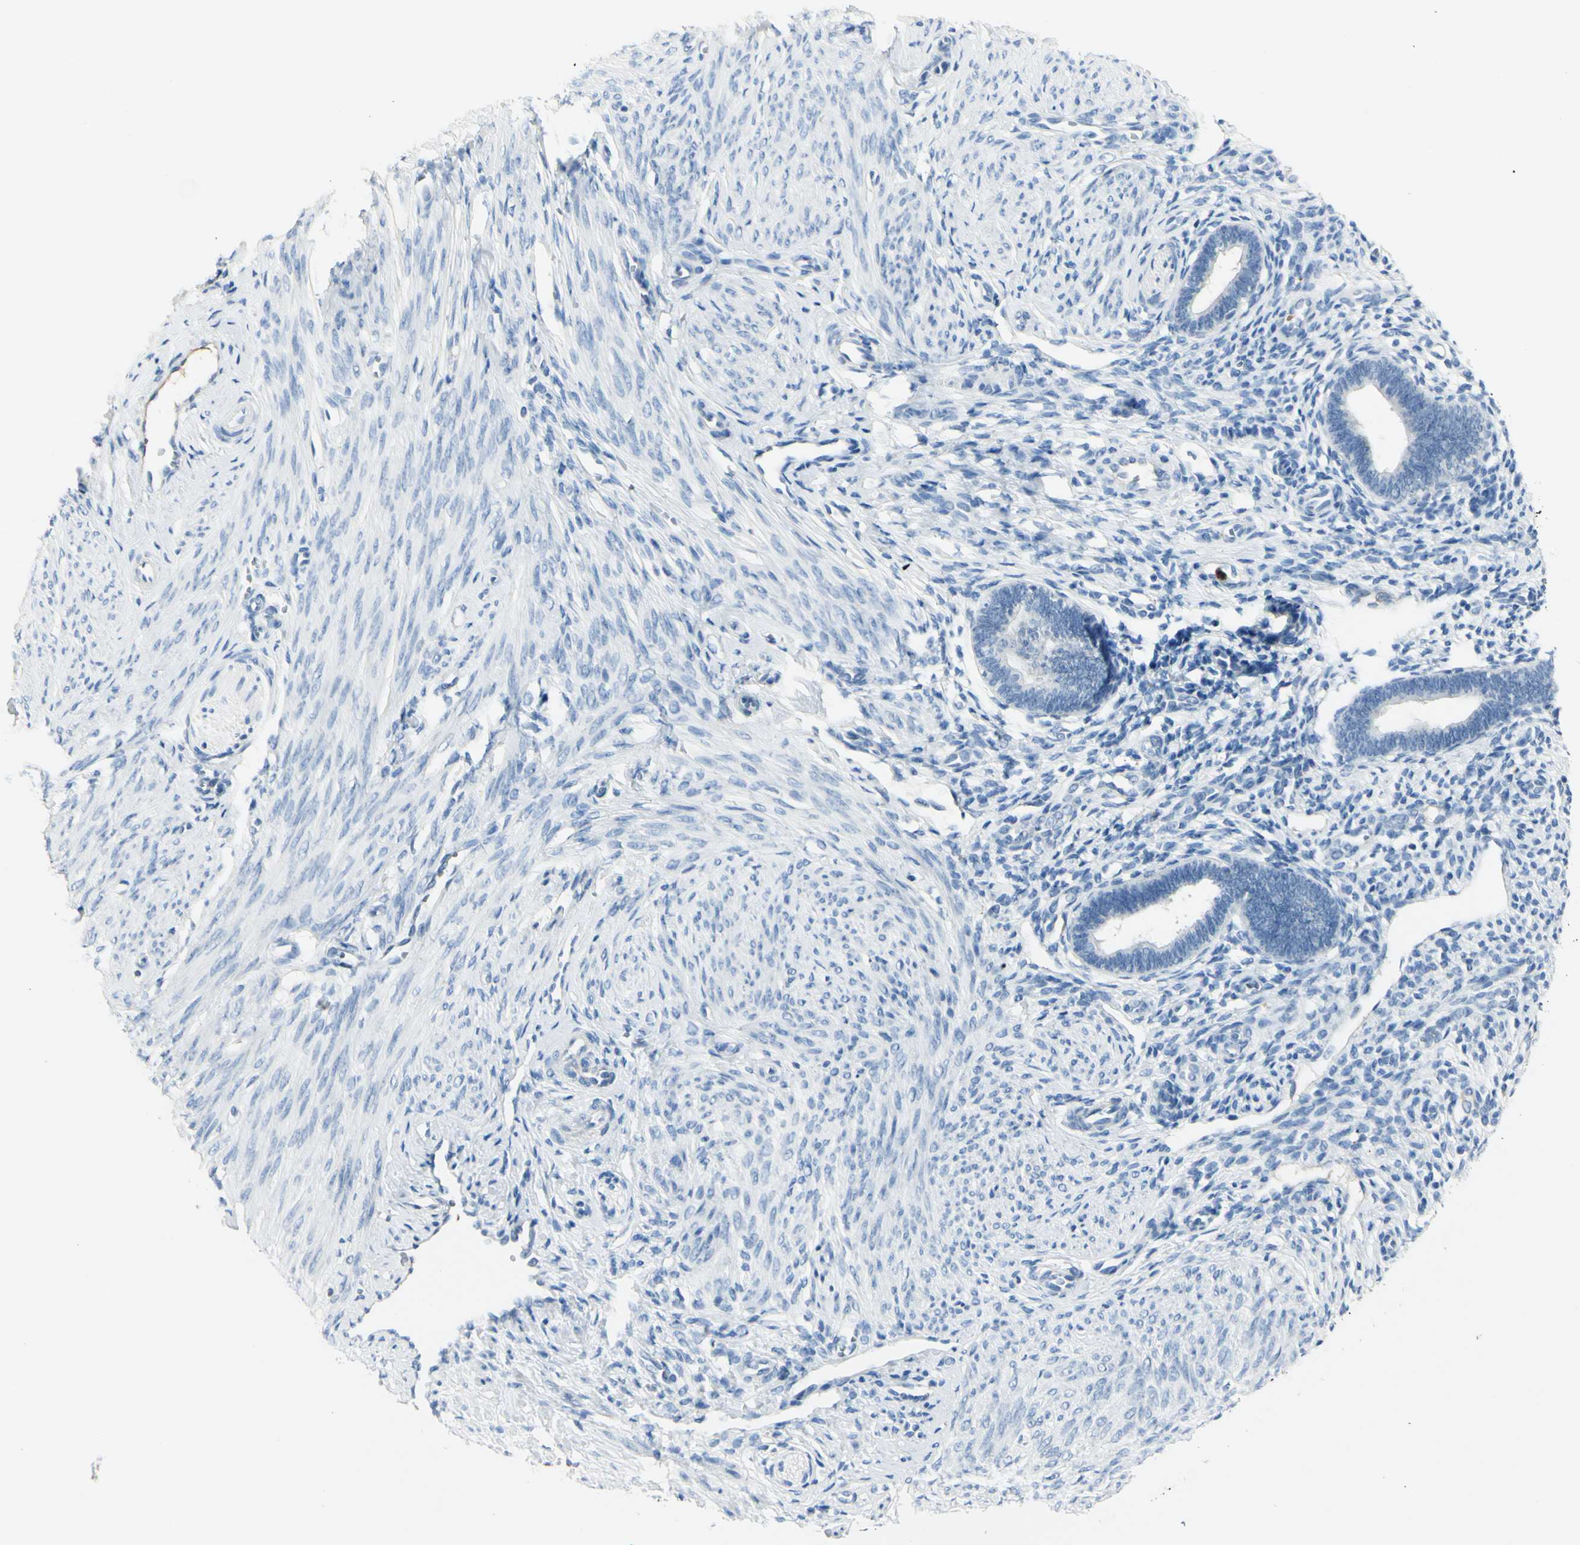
{"staining": {"intensity": "negative", "quantity": "none", "location": "none"}, "tissue": "endometrium", "cell_type": "Cells in endometrial stroma", "image_type": "normal", "snomed": [{"axis": "morphology", "description": "Normal tissue, NOS"}, {"axis": "topography", "description": "Endometrium"}], "caption": "Photomicrograph shows no significant protein positivity in cells in endometrial stroma of unremarkable endometrium. The staining is performed using DAB brown chromogen with nuclei counter-stained in using hematoxylin.", "gene": "ZNF557", "patient": {"sex": "female", "age": 27}}